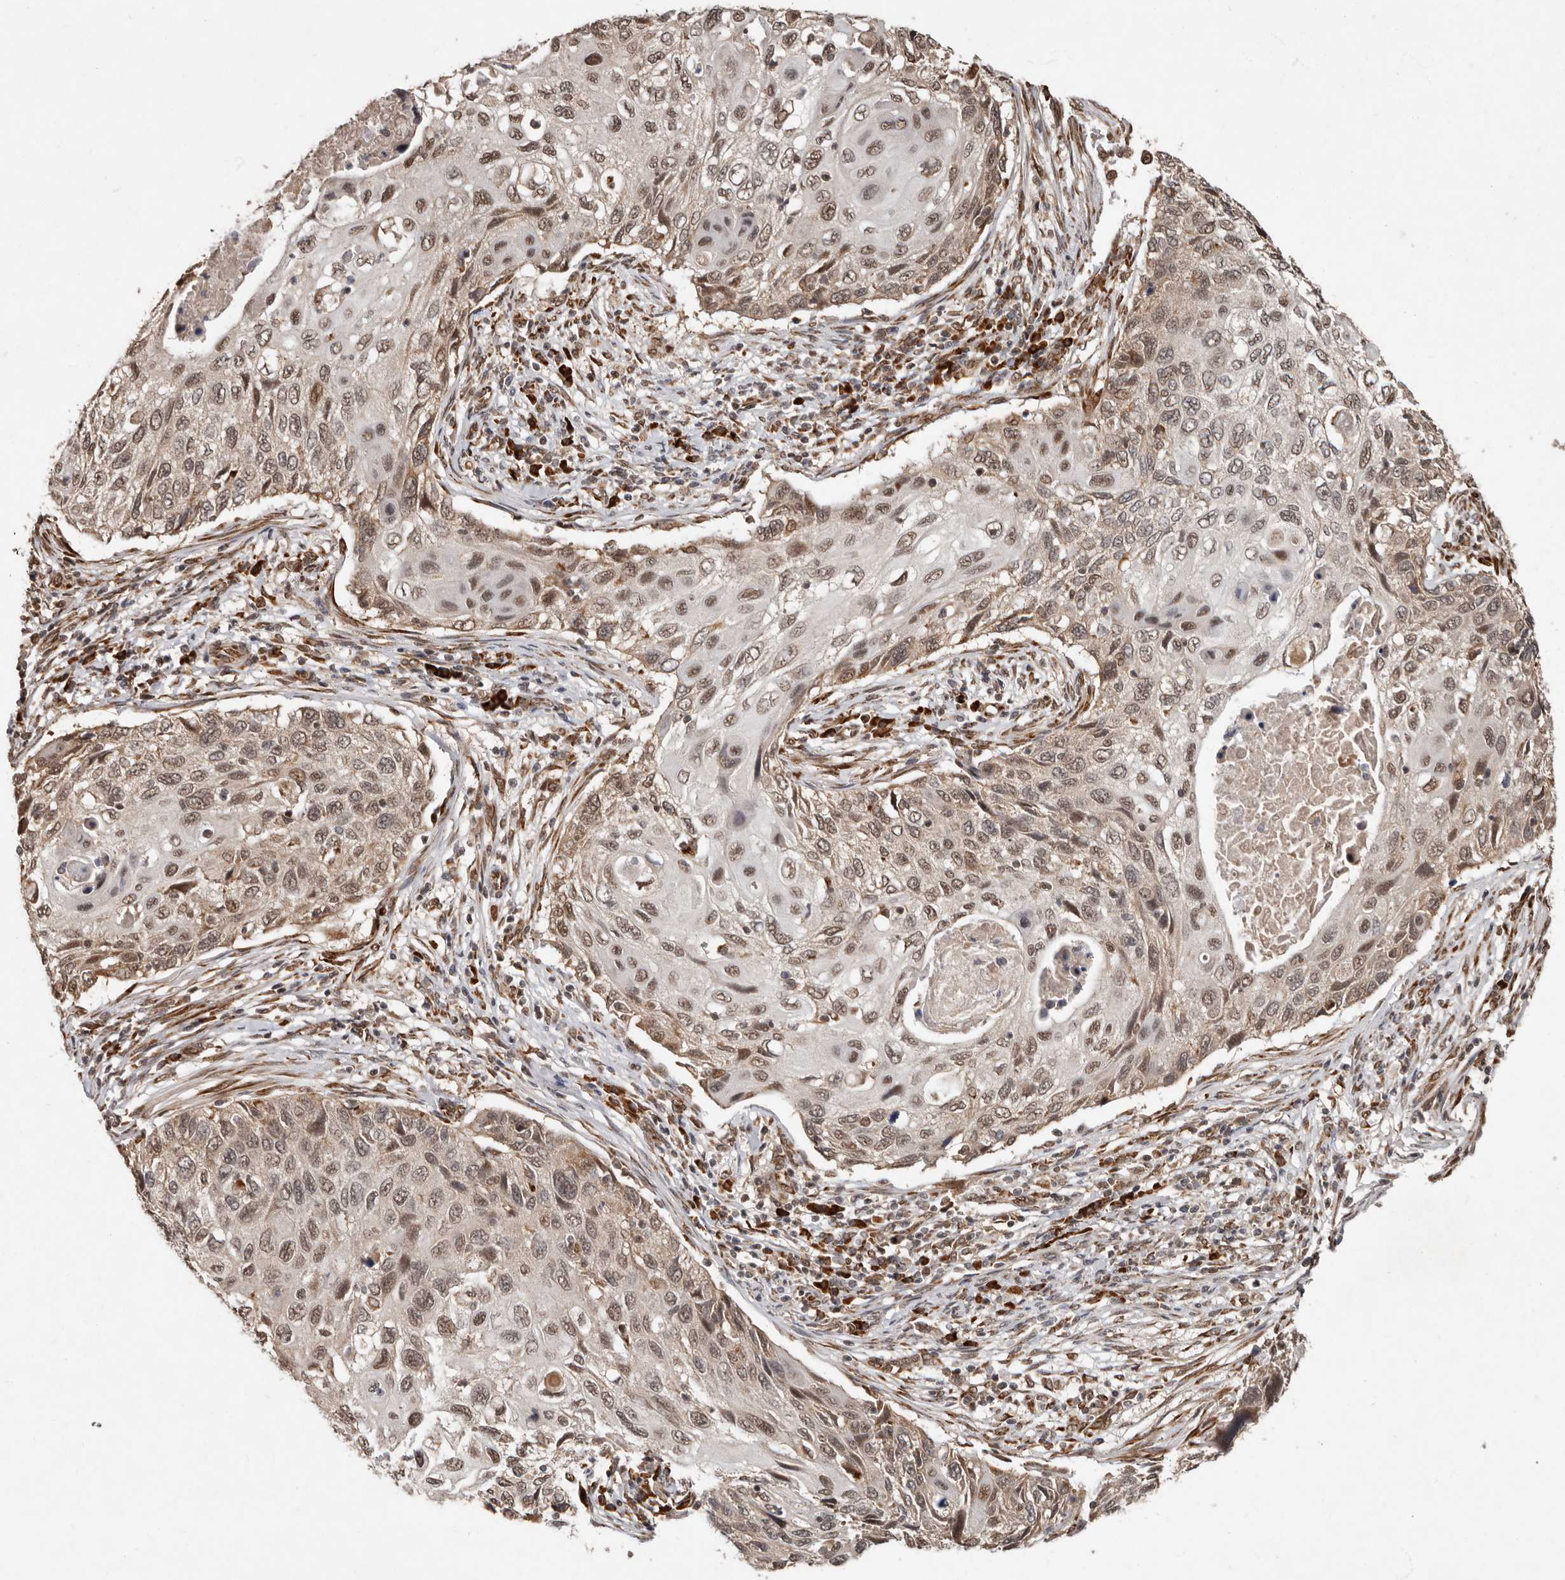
{"staining": {"intensity": "weak", "quantity": ">75%", "location": "cytoplasmic/membranous,nuclear"}, "tissue": "cervical cancer", "cell_type": "Tumor cells", "image_type": "cancer", "snomed": [{"axis": "morphology", "description": "Squamous cell carcinoma, NOS"}, {"axis": "topography", "description": "Cervix"}], "caption": "Immunohistochemical staining of human cervical cancer displays low levels of weak cytoplasmic/membranous and nuclear protein expression in approximately >75% of tumor cells. (DAB (3,3'-diaminobenzidine) IHC with brightfield microscopy, high magnification).", "gene": "LRGUK", "patient": {"sex": "female", "age": 70}}